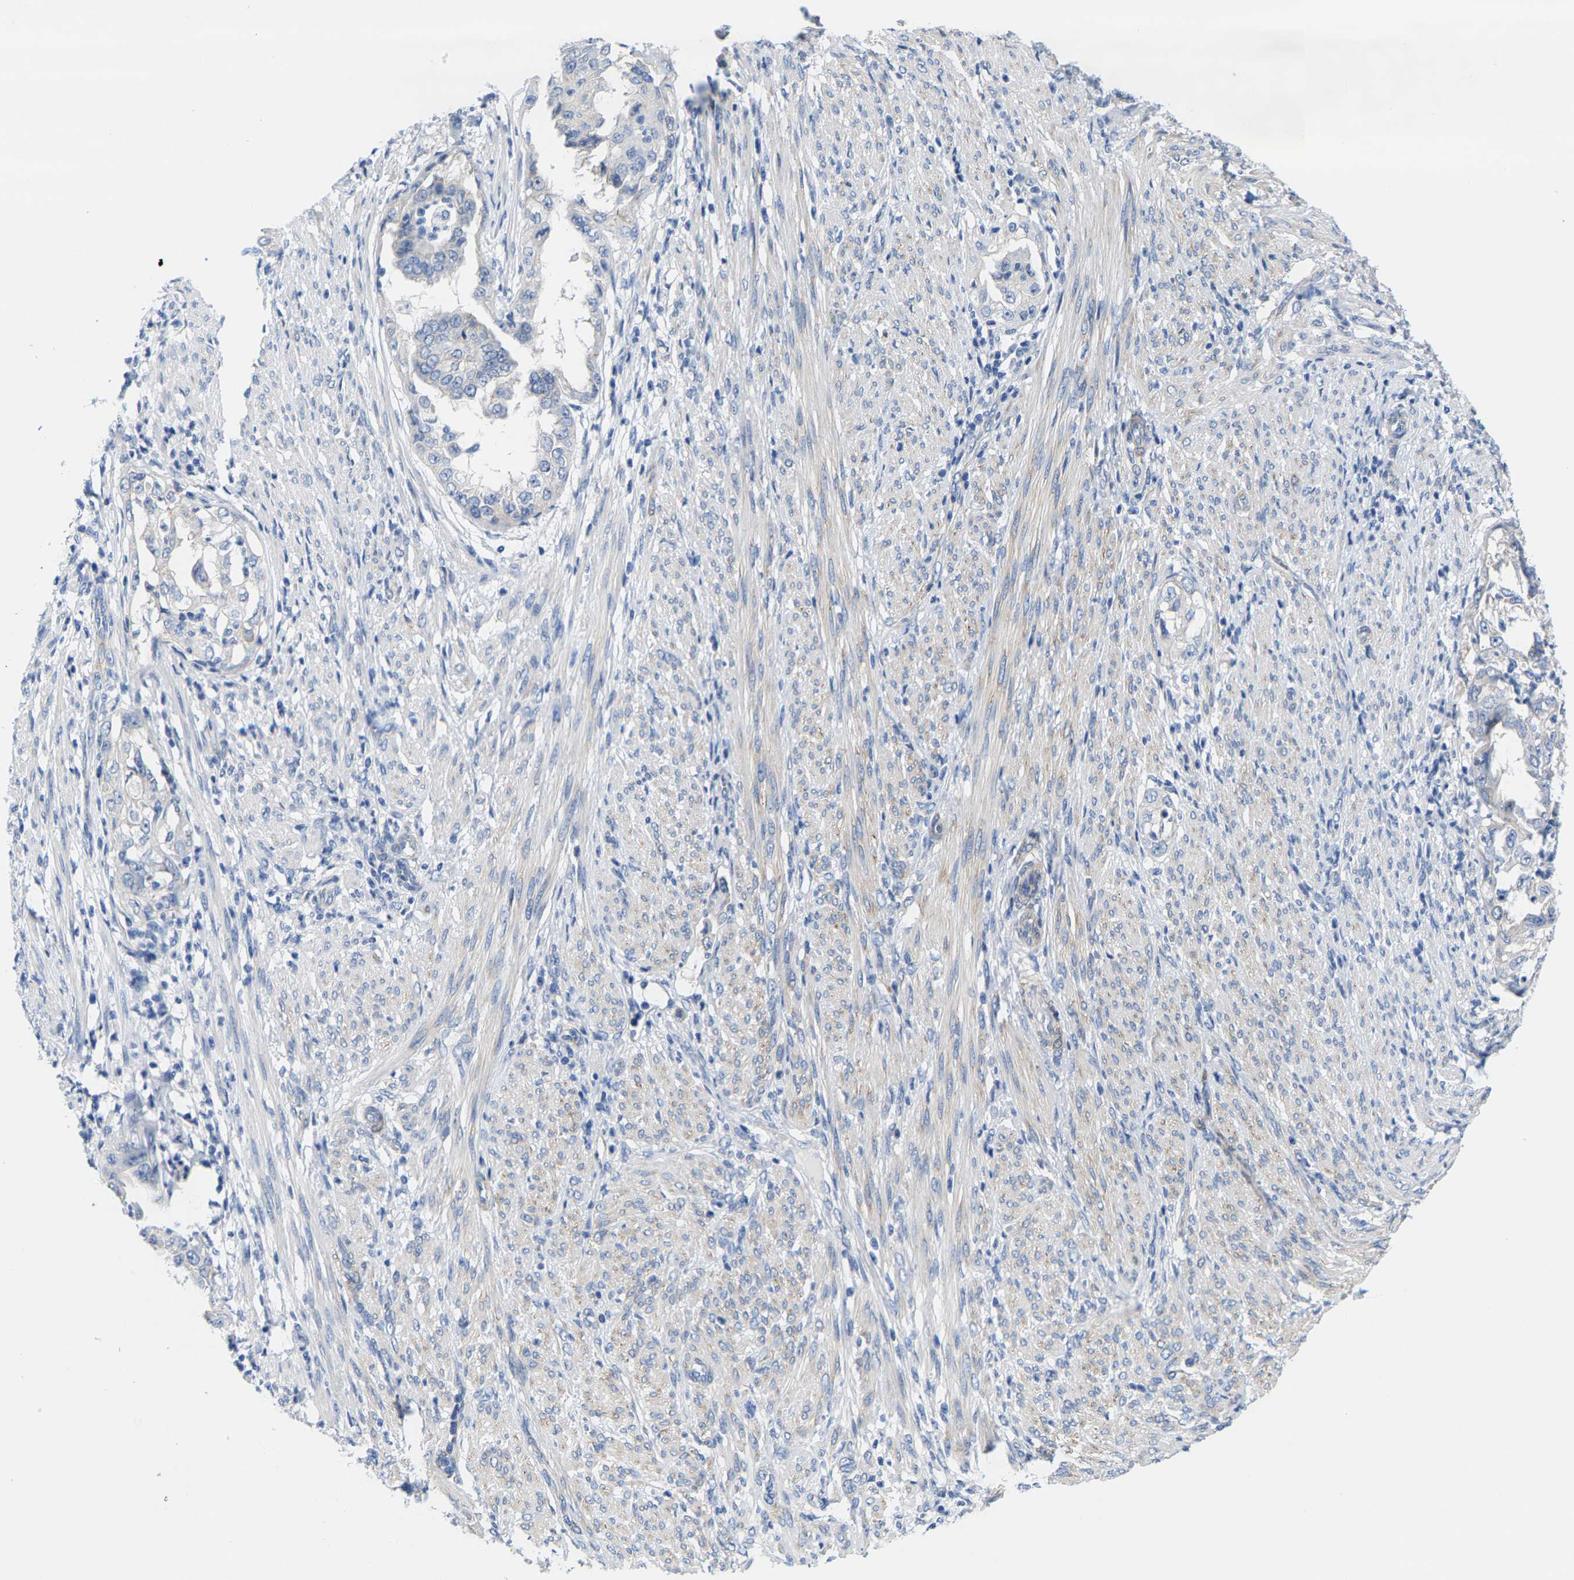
{"staining": {"intensity": "negative", "quantity": "none", "location": "none"}, "tissue": "endometrial cancer", "cell_type": "Tumor cells", "image_type": "cancer", "snomed": [{"axis": "morphology", "description": "Adenocarcinoma, NOS"}, {"axis": "topography", "description": "Endometrium"}], "caption": "This is an immunohistochemistry image of endometrial cancer (adenocarcinoma). There is no positivity in tumor cells.", "gene": "DSCAM", "patient": {"sex": "female", "age": 85}}